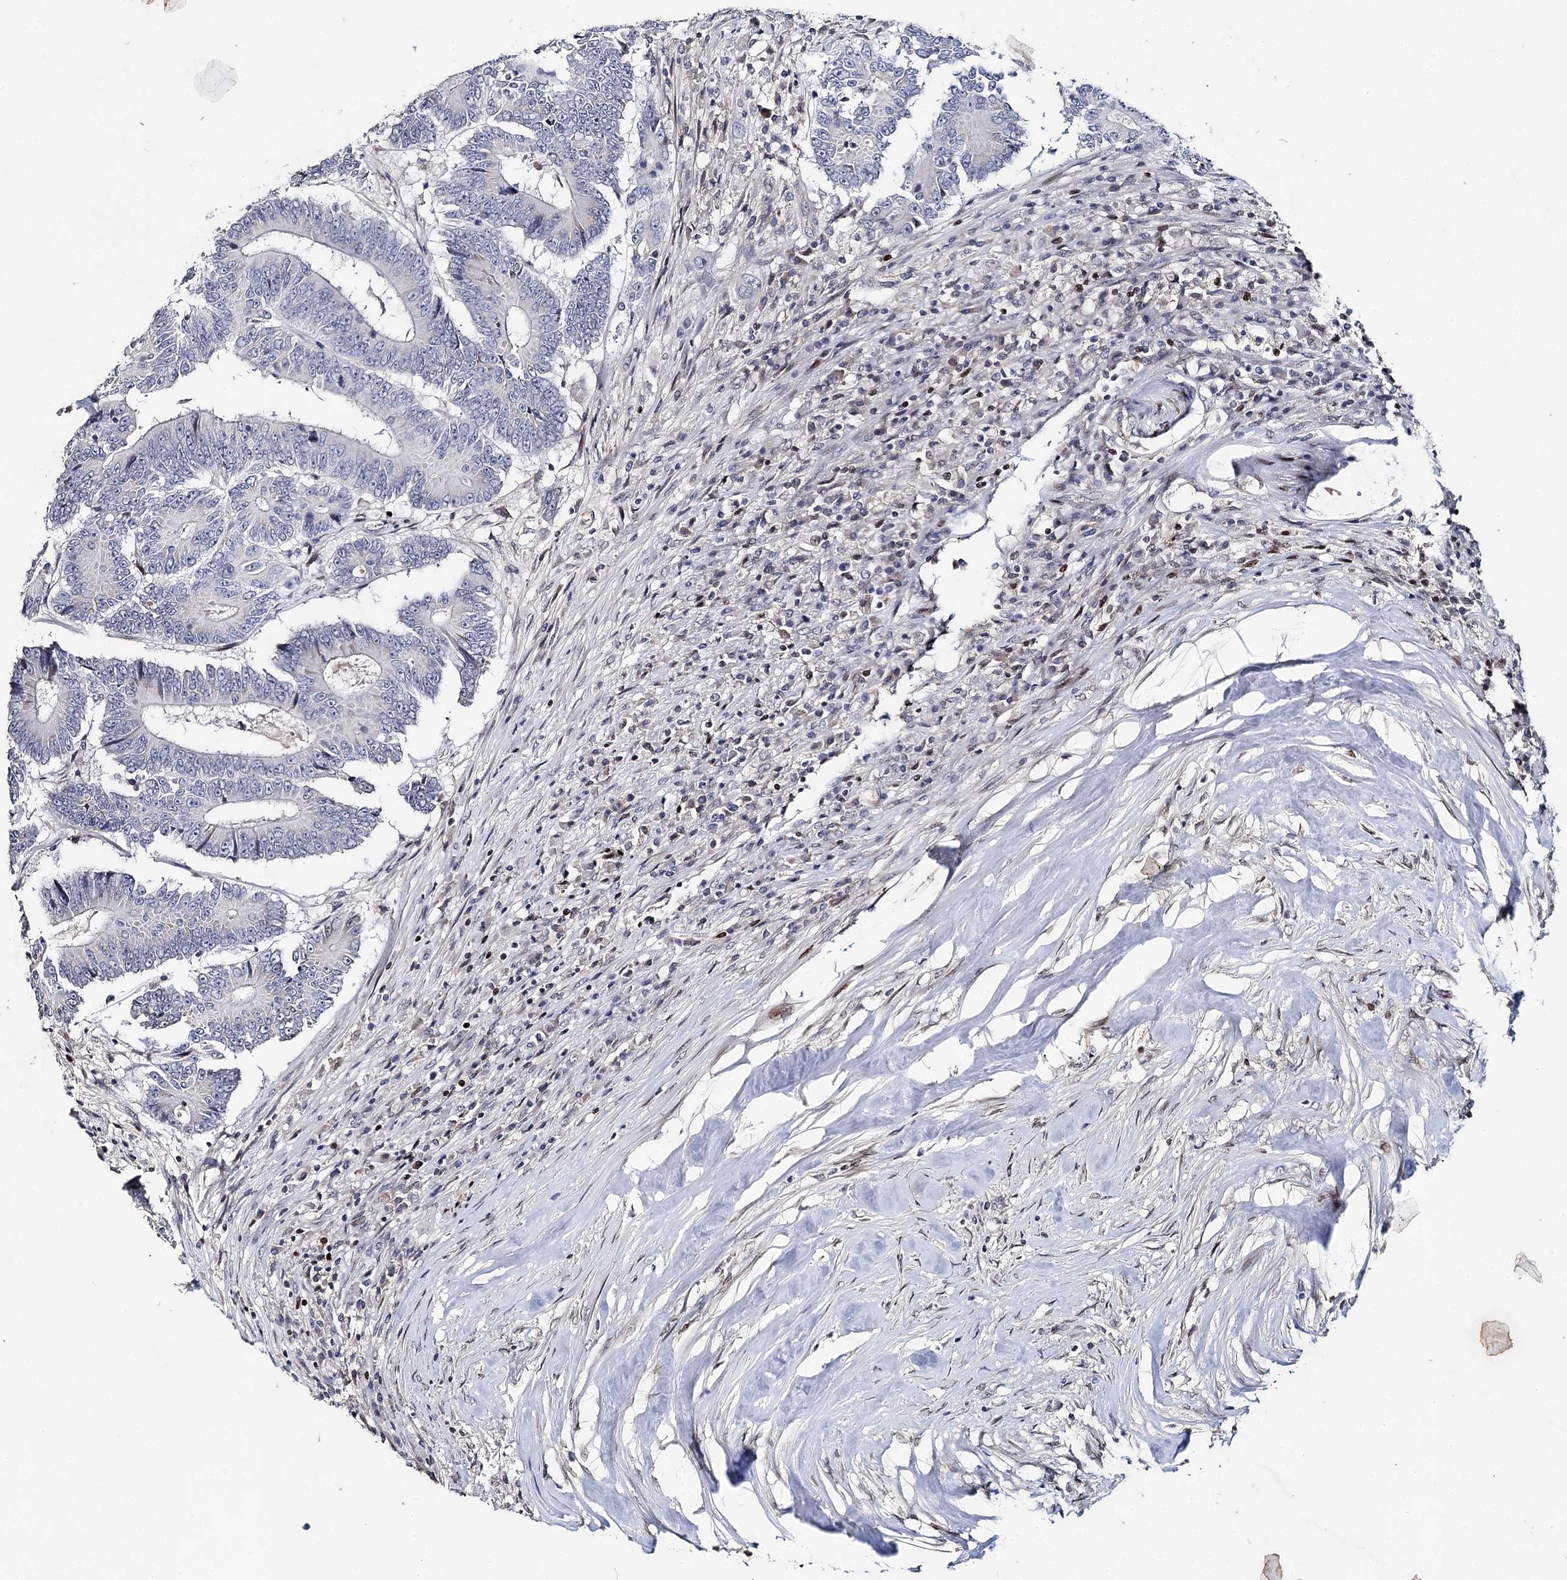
{"staining": {"intensity": "negative", "quantity": "none", "location": "none"}, "tissue": "colorectal cancer", "cell_type": "Tumor cells", "image_type": "cancer", "snomed": [{"axis": "morphology", "description": "Adenocarcinoma, NOS"}, {"axis": "topography", "description": "Colon"}], "caption": "Protein analysis of colorectal cancer demonstrates no significant expression in tumor cells.", "gene": "FRMD4A", "patient": {"sex": "male", "age": 83}}